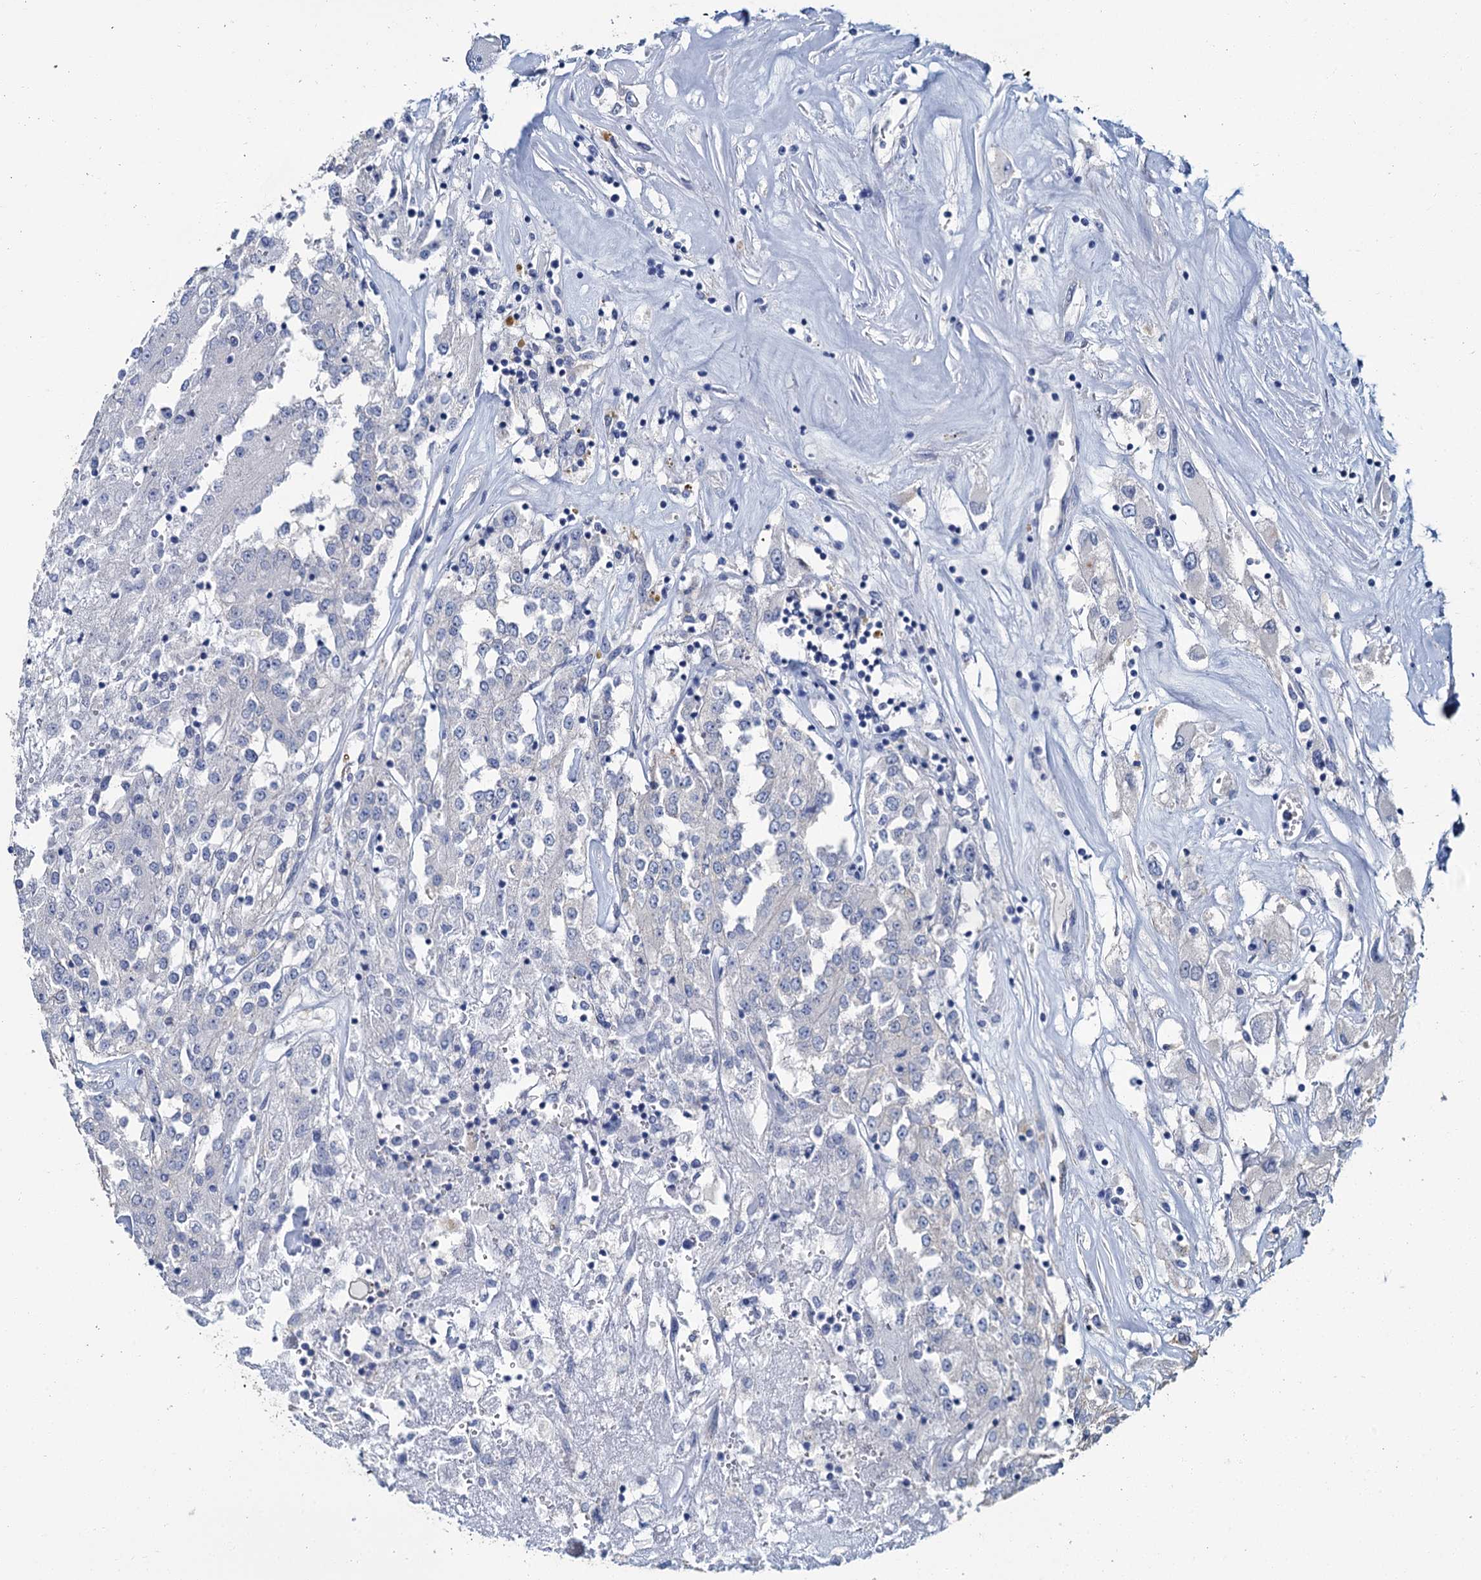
{"staining": {"intensity": "negative", "quantity": "none", "location": "none"}, "tissue": "renal cancer", "cell_type": "Tumor cells", "image_type": "cancer", "snomed": [{"axis": "morphology", "description": "Adenocarcinoma, NOS"}, {"axis": "topography", "description": "Kidney"}], "caption": "The histopathology image displays no significant staining in tumor cells of renal adenocarcinoma. Nuclei are stained in blue.", "gene": "SNCB", "patient": {"sex": "female", "age": 52}}